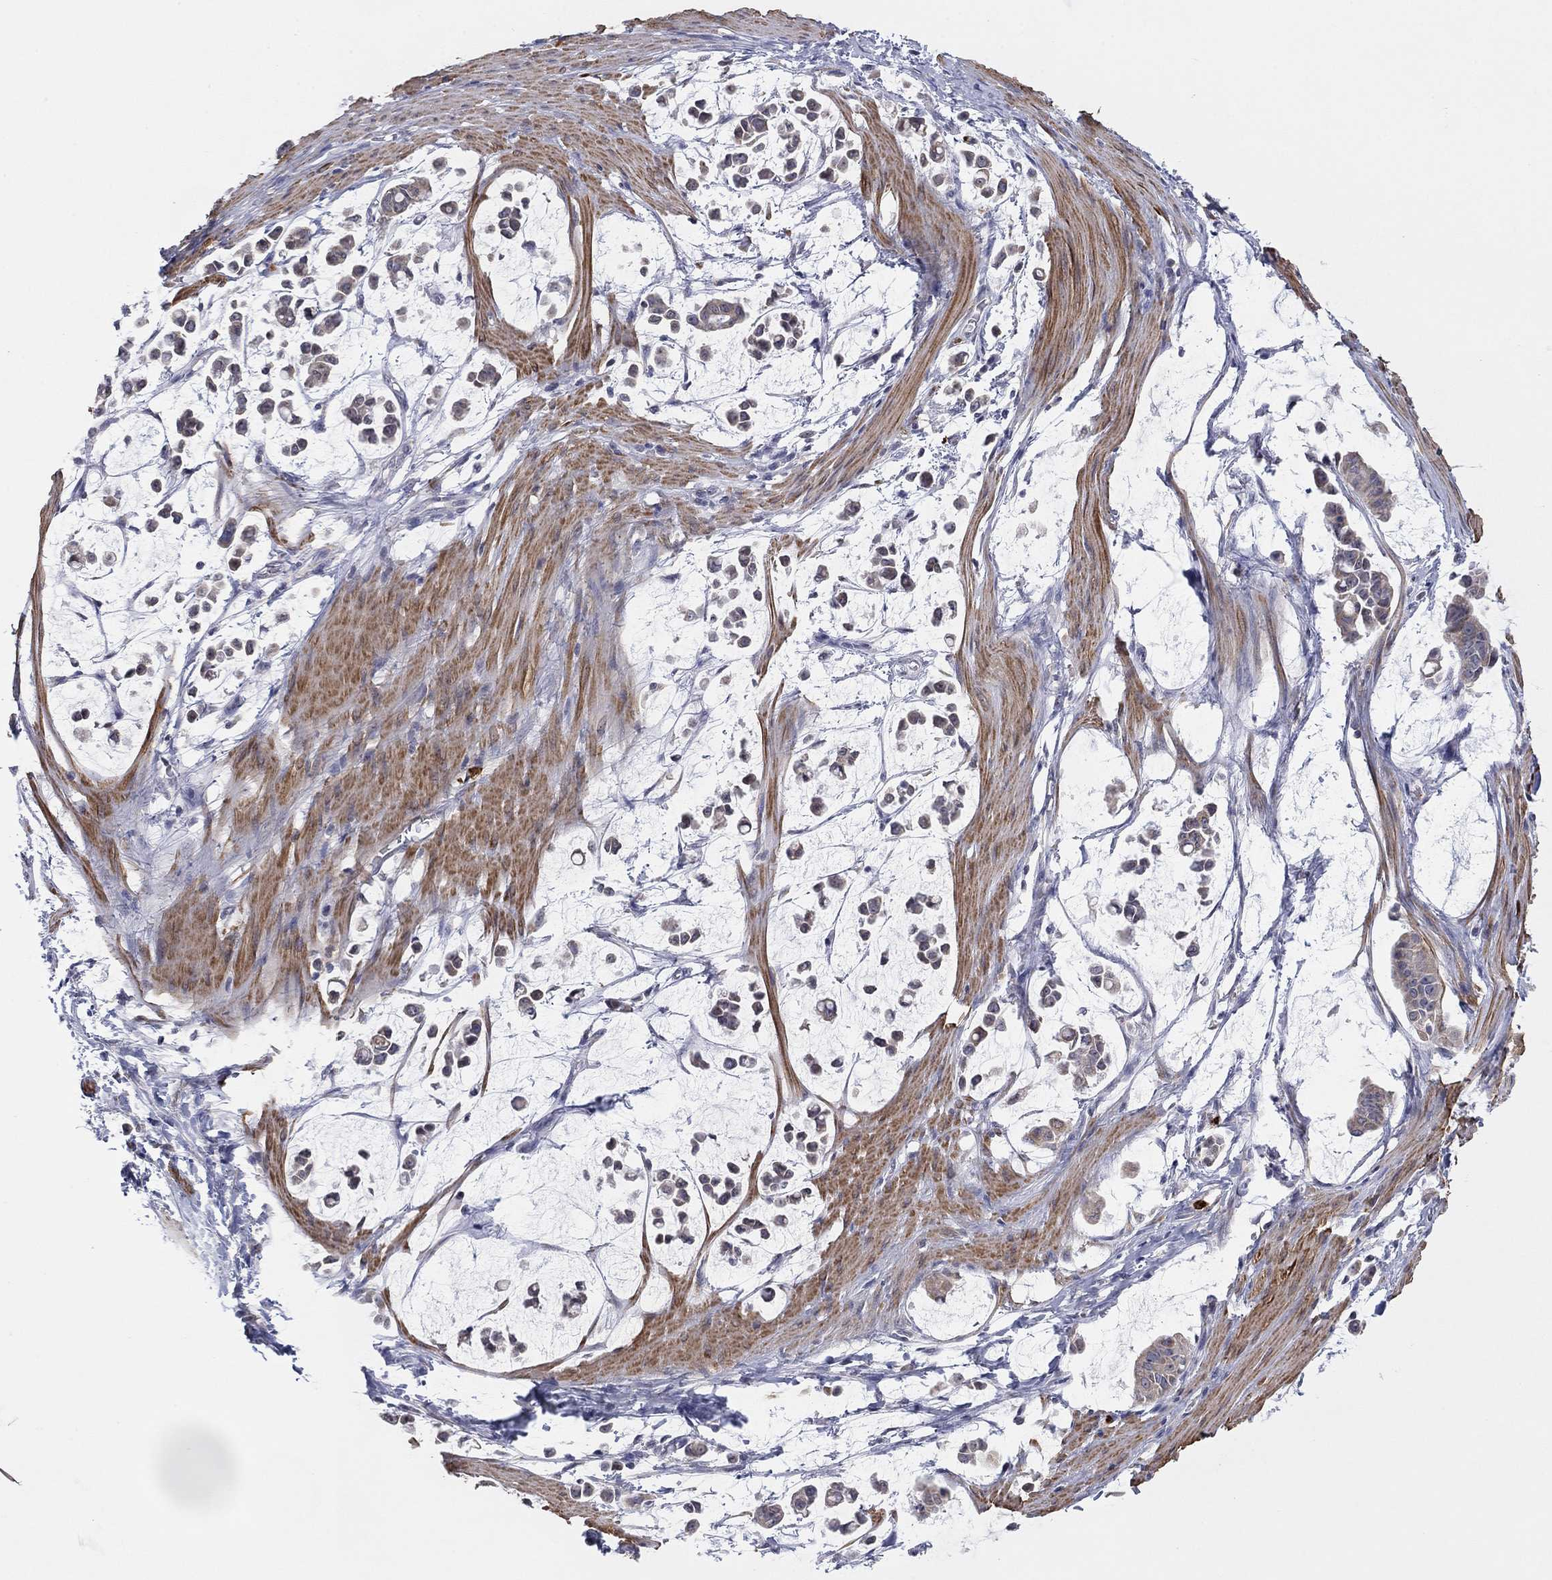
{"staining": {"intensity": "negative", "quantity": "none", "location": "none"}, "tissue": "stomach cancer", "cell_type": "Tumor cells", "image_type": "cancer", "snomed": [{"axis": "morphology", "description": "Adenocarcinoma, NOS"}, {"axis": "topography", "description": "Stomach"}], "caption": "Tumor cells are negative for protein expression in human stomach cancer.", "gene": "MTRFR", "patient": {"sex": "male", "age": 82}}